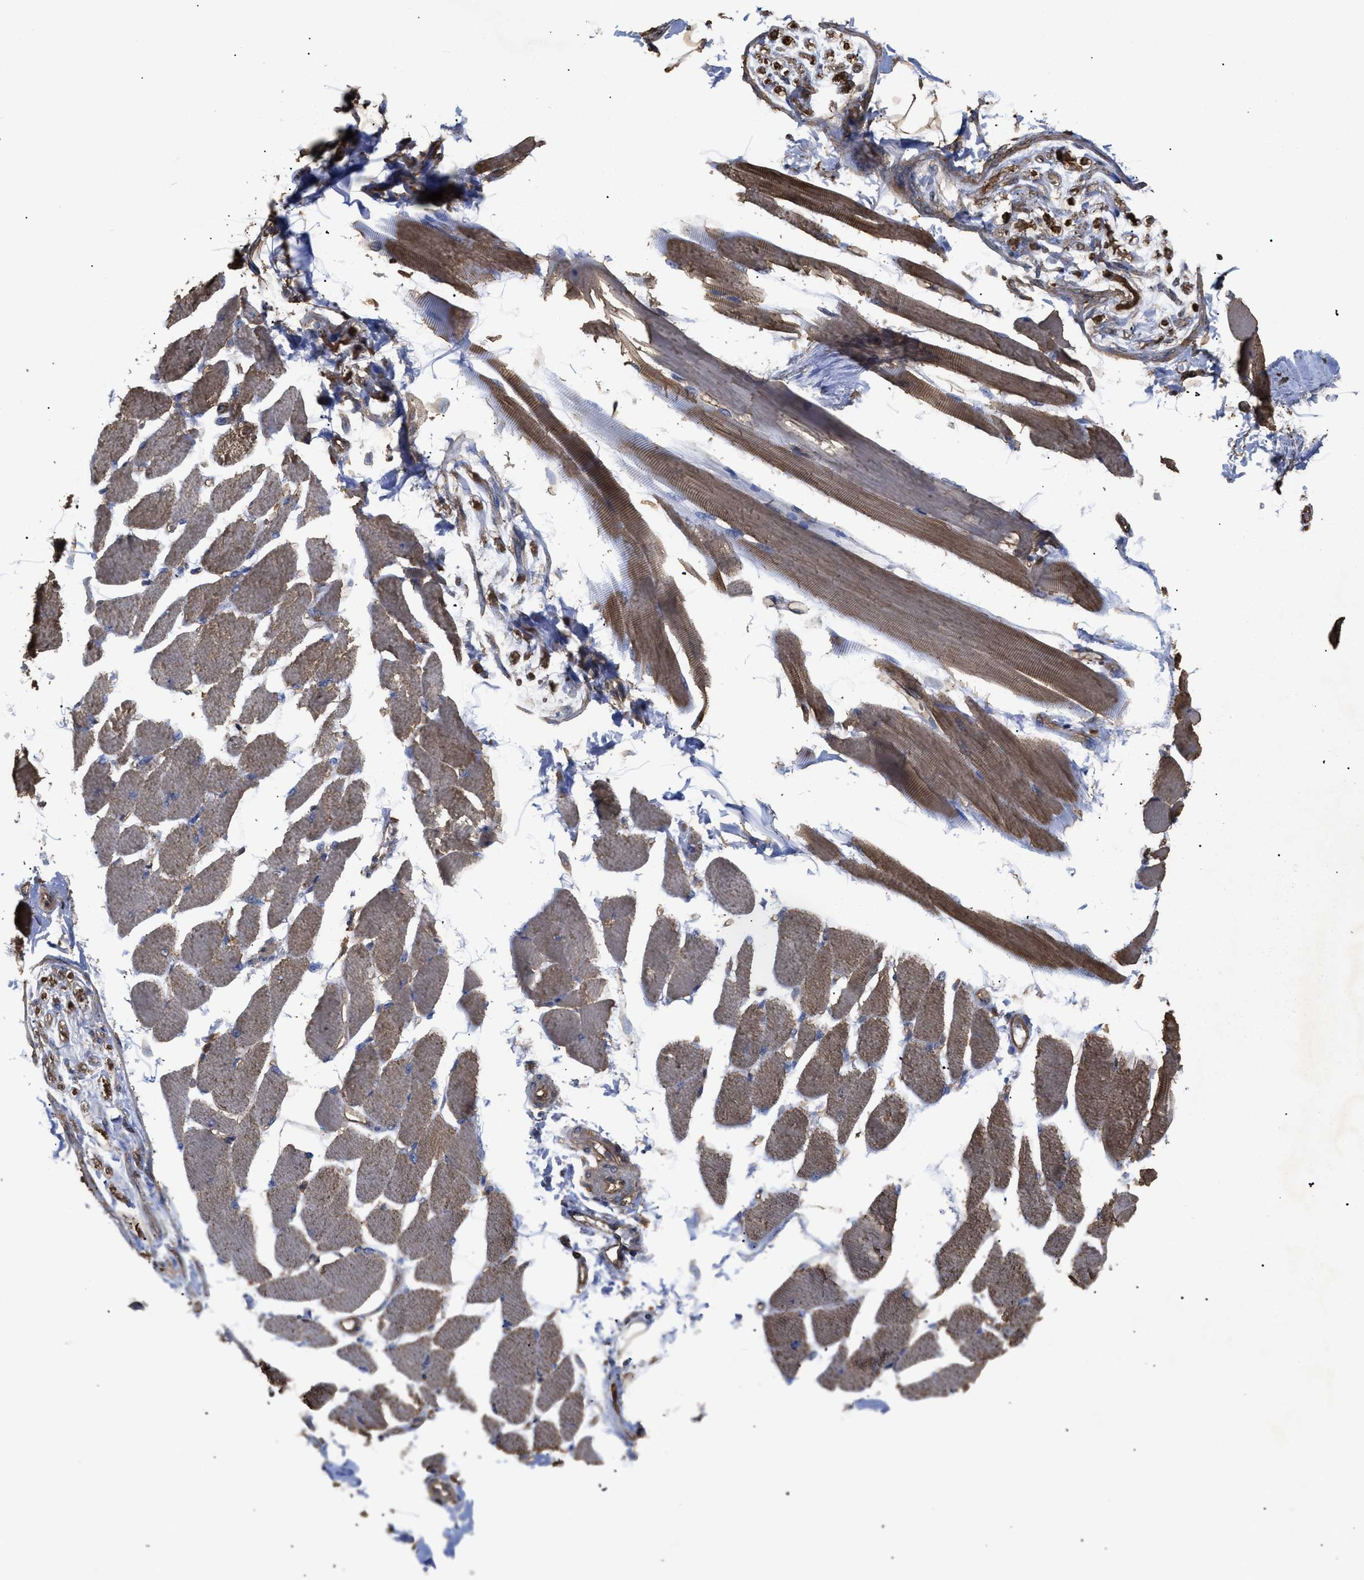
{"staining": {"intensity": "moderate", "quantity": ">75%", "location": "cytoplasmic/membranous"}, "tissue": "skeletal muscle", "cell_type": "Myocytes", "image_type": "normal", "snomed": [{"axis": "morphology", "description": "Normal tissue, NOS"}, {"axis": "topography", "description": "Skeletal muscle"}, {"axis": "topography", "description": "Peripheral nerve tissue"}], "caption": "Protein staining demonstrates moderate cytoplasmic/membranous expression in about >75% of myocytes in unremarkable skeletal muscle. (brown staining indicates protein expression, while blue staining denotes nuclei).", "gene": "CALM1", "patient": {"sex": "female", "age": 84}}